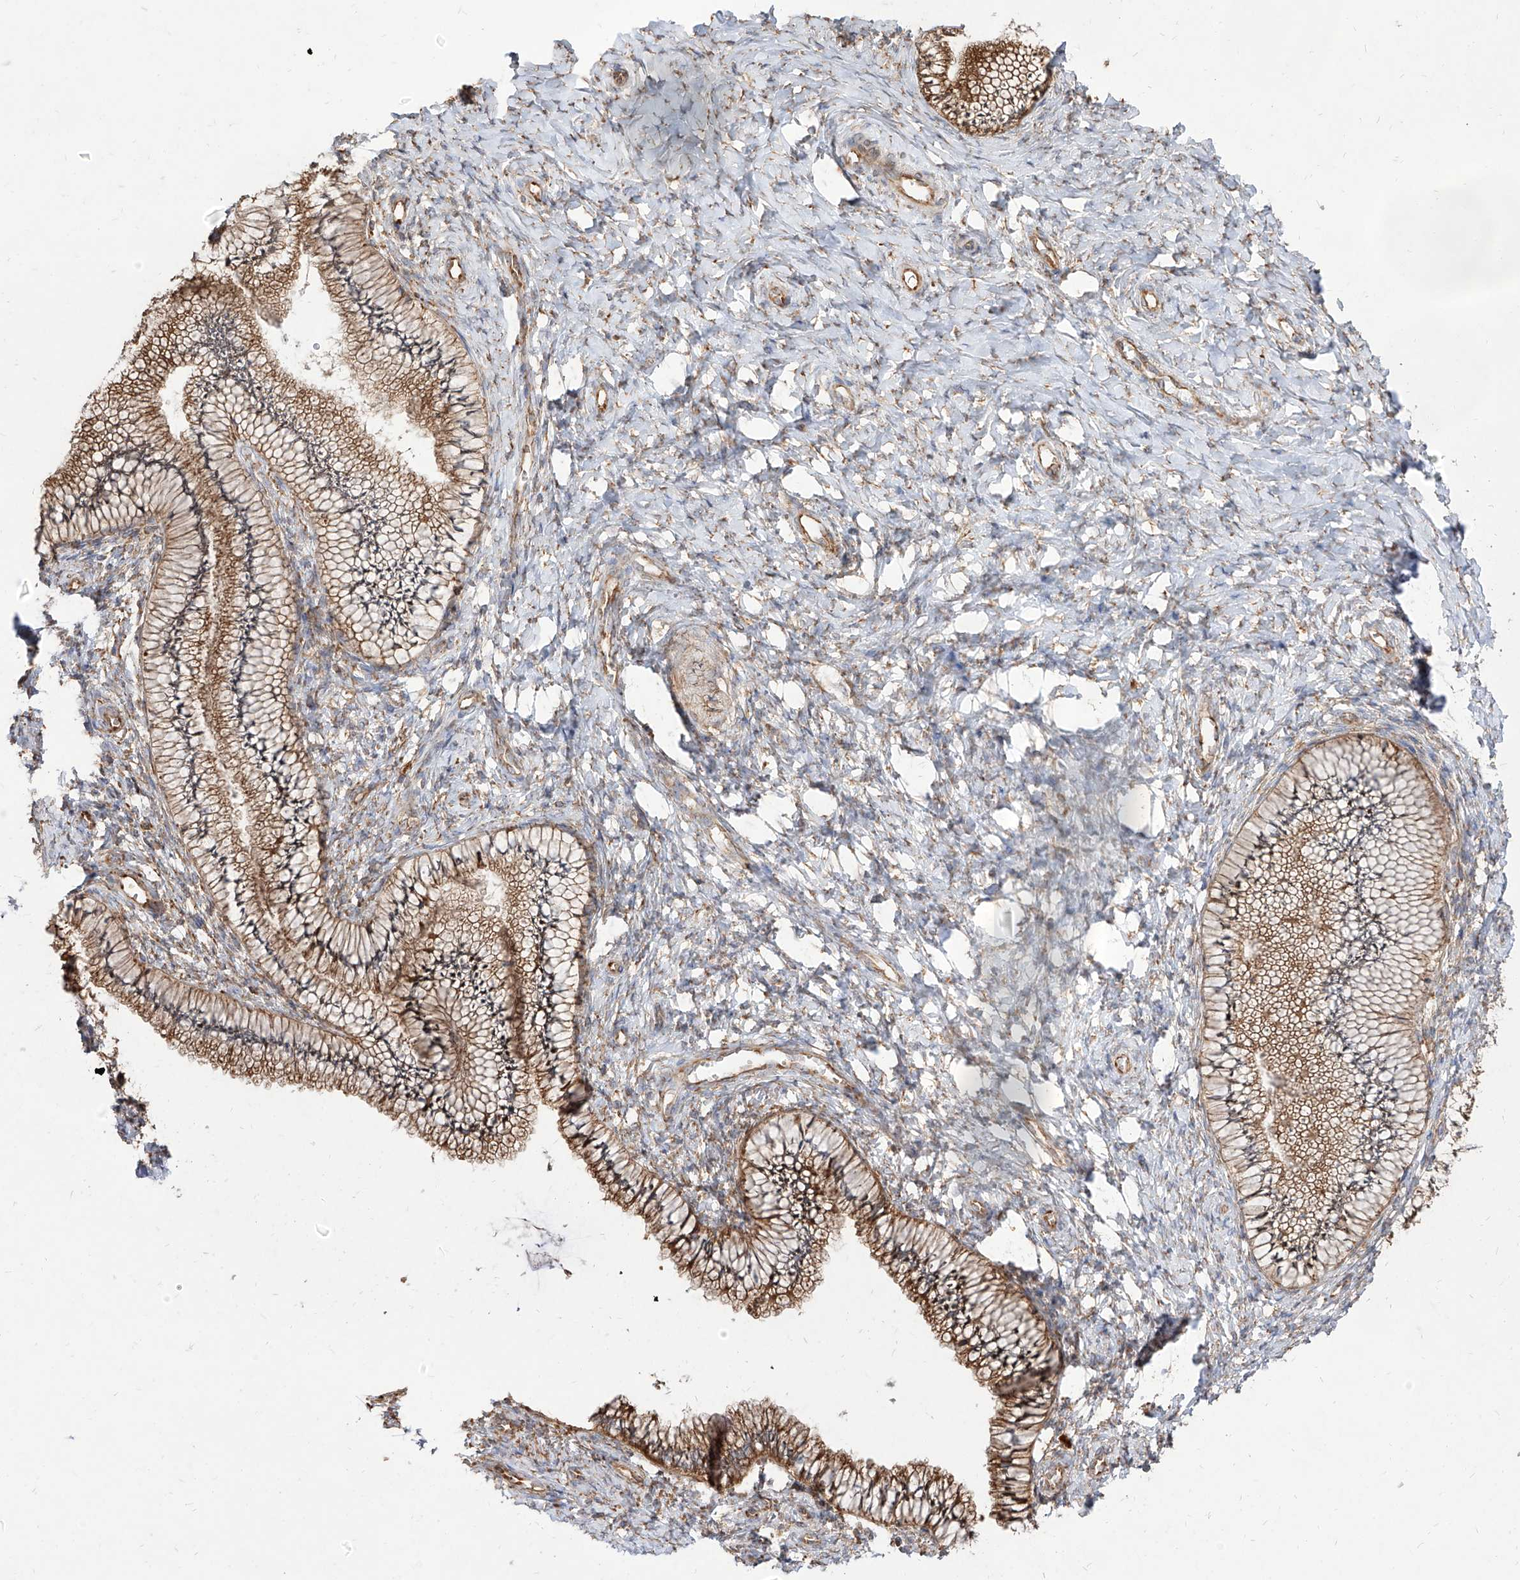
{"staining": {"intensity": "moderate", "quantity": ">75%", "location": "cytoplasmic/membranous"}, "tissue": "cervix", "cell_type": "Glandular cells", "image_type": "normal", "snomed": [{"axis": "morphology", "description": "Normal tissue, NOS"}, {"axis": "topography", "description": "Cervix"}], "caption": "Cervix was stained to show a protein in brown. There is medium levels of moderate cytoplasmic/membranous expression in approximately >75% of glandular cells. The staining is performed using DAB (3,3'-diaminobenzidine) brown chromogen to label protein expression. The nuclei are counter-stained blue using hematoxylin.", "gene": "RPS25", "patient": {"sex": "female", "age": 36}}